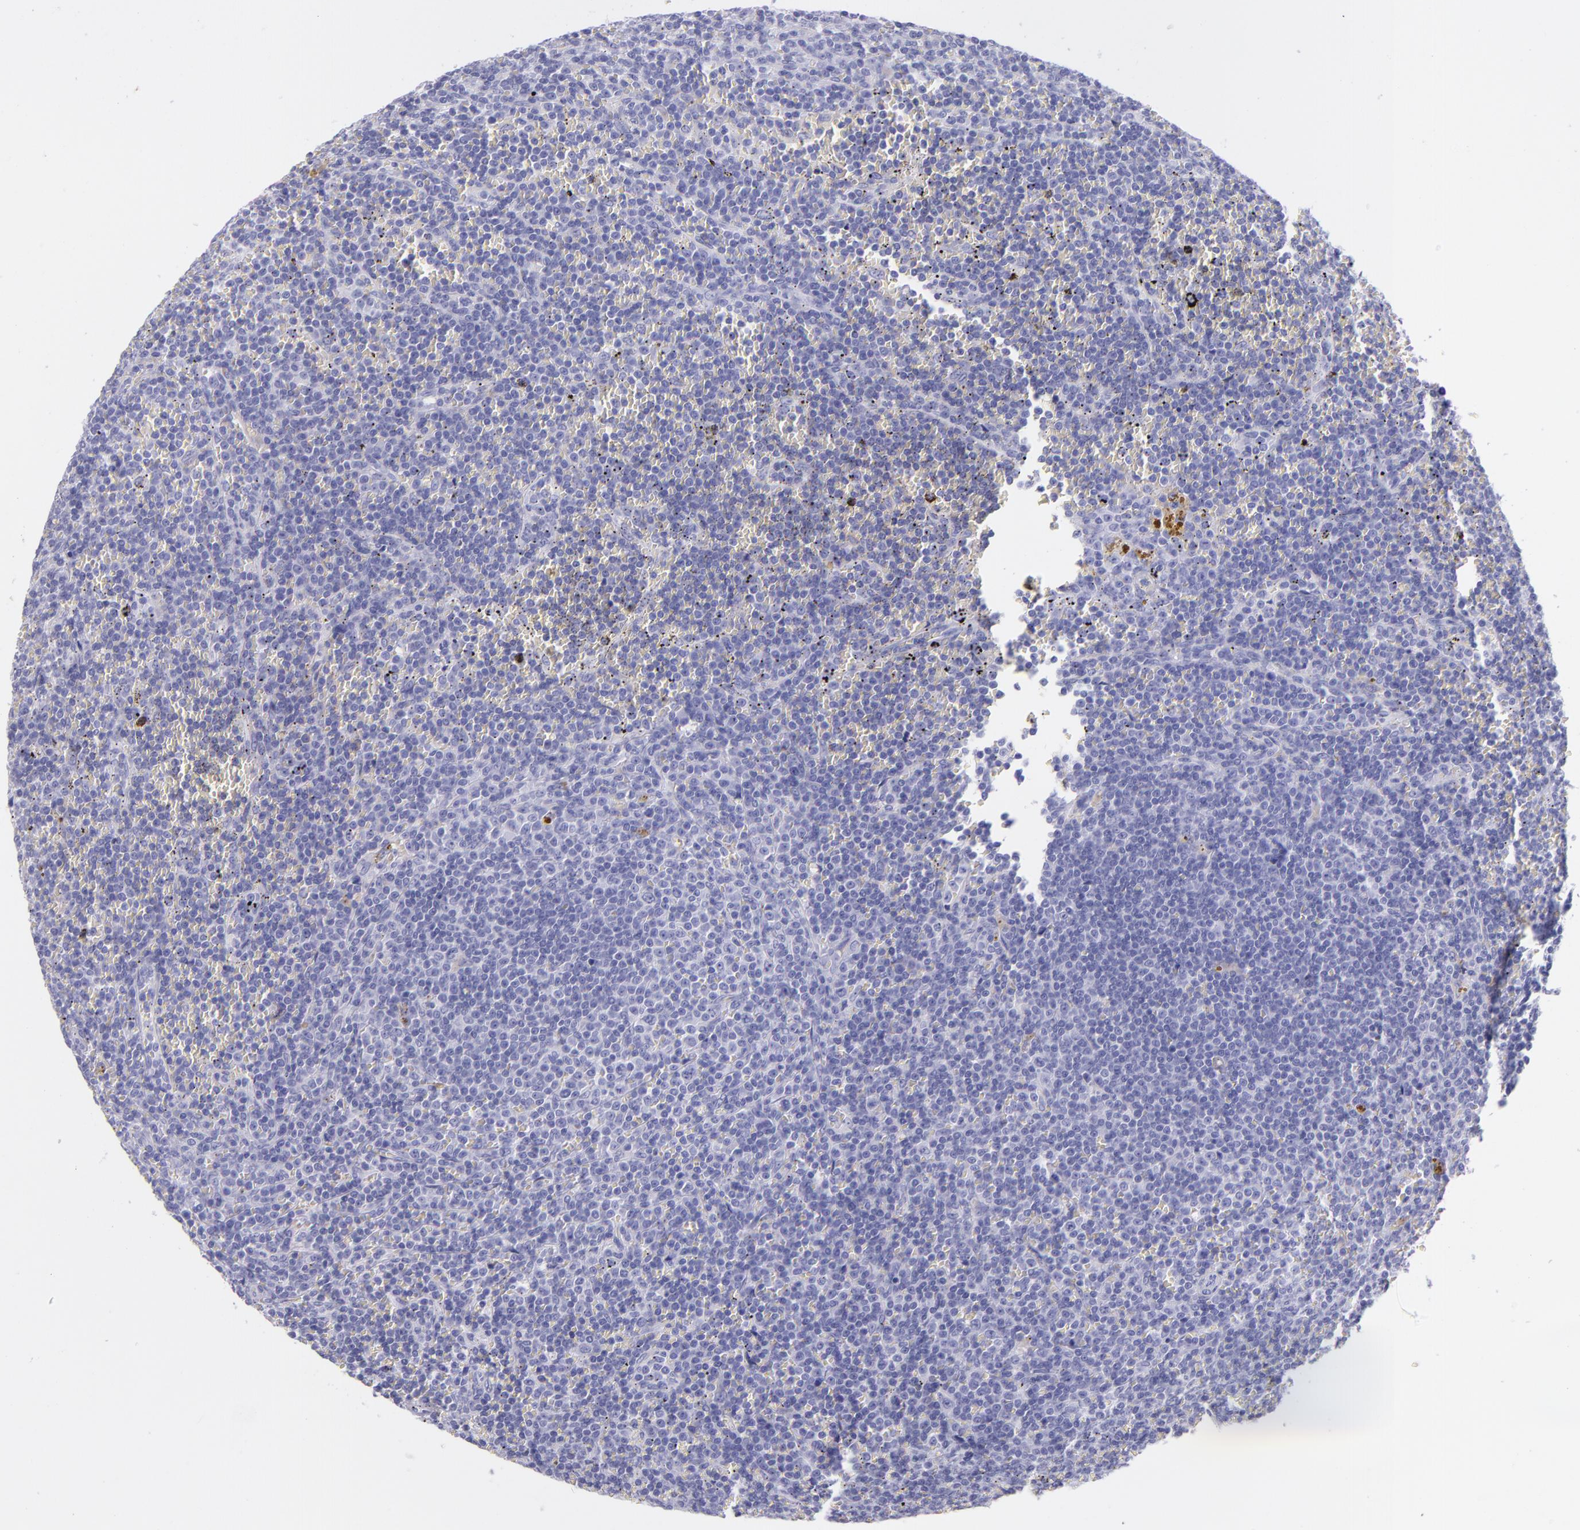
{"staining": {"intensity": "negative", "quantity": "none", "location": "none"}, "tissue": "lymphoma", "cell_type": "Tumor cells", "image_type": "cancer", "snomed": [{"axis": "morphology", "description": "Malignant lymphoma, non-Hodgkin's type, Low grade"}, {"axis": "topography", "description": "Spleen"}], "caption": "Malignant lymphoma, non-Hodgkin's type (low-grade) stained for a protein using immunohistochemistry exhibits no positivity tumor cells.", "gene": "SFTPB", "patient": {"sex": "male", "age": 80}}